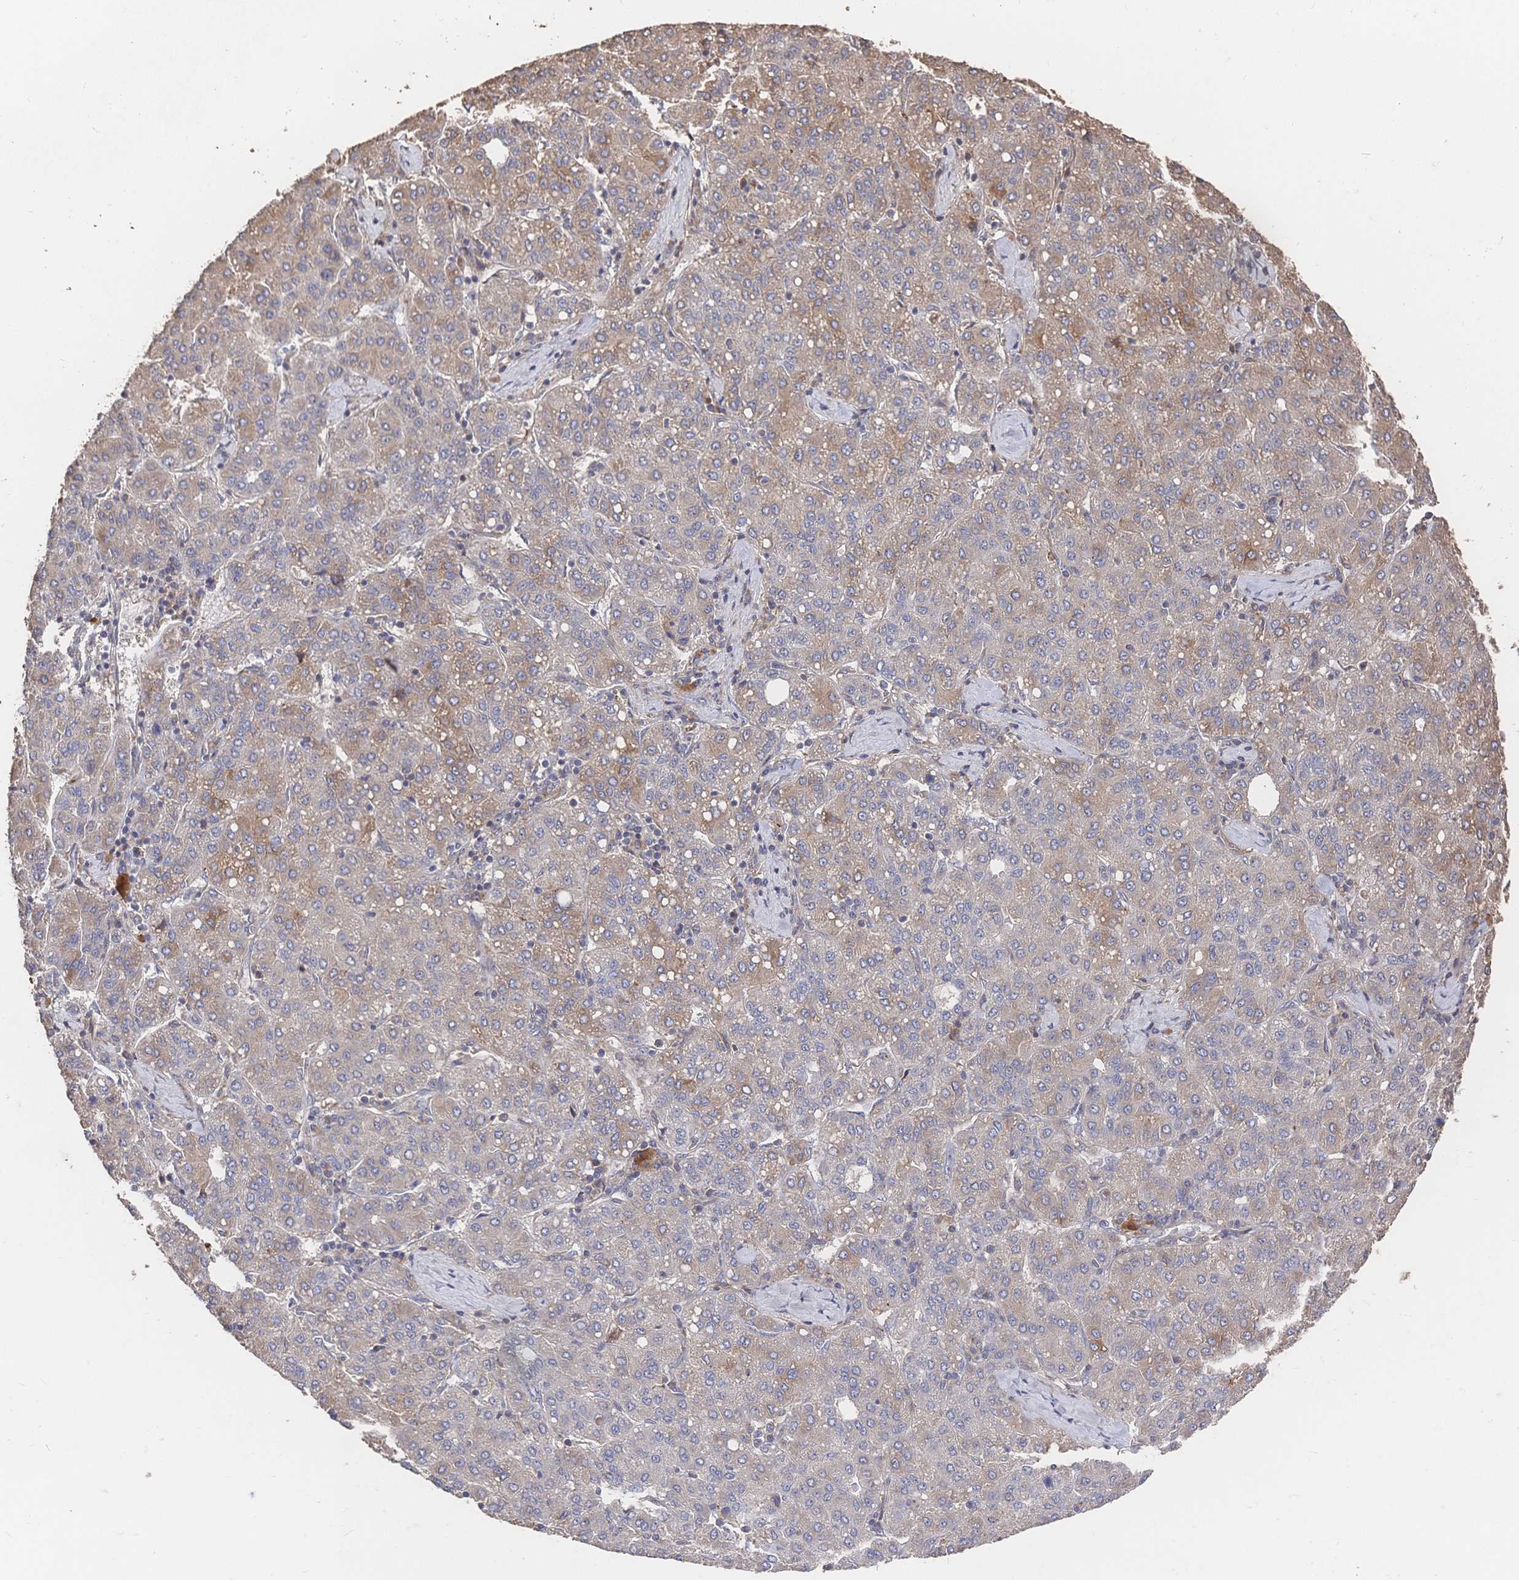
{"staining": {"intensity": "weak", "quantity": "25%-75%", "location": "cytoplasmic/membranous"}, "tissue": "liver cancer", "cell_type": "Tumor cells", "image_type": "cancer", "snomed": [{"axis": "morphology", "description": "Carcinoma, Hepatocellular, NOS"}, {"axis": "topography", "description": "Liver"}], "caption": "Liver cancer (hepatocellular carcinoma) stained with a brown dye reveals weak cytoplasmic/membranous positive expression in approximately 25%-75% of tumor cells.", "gene": "DNAJA4", "patient": {"sex": "male", "age": 65}}